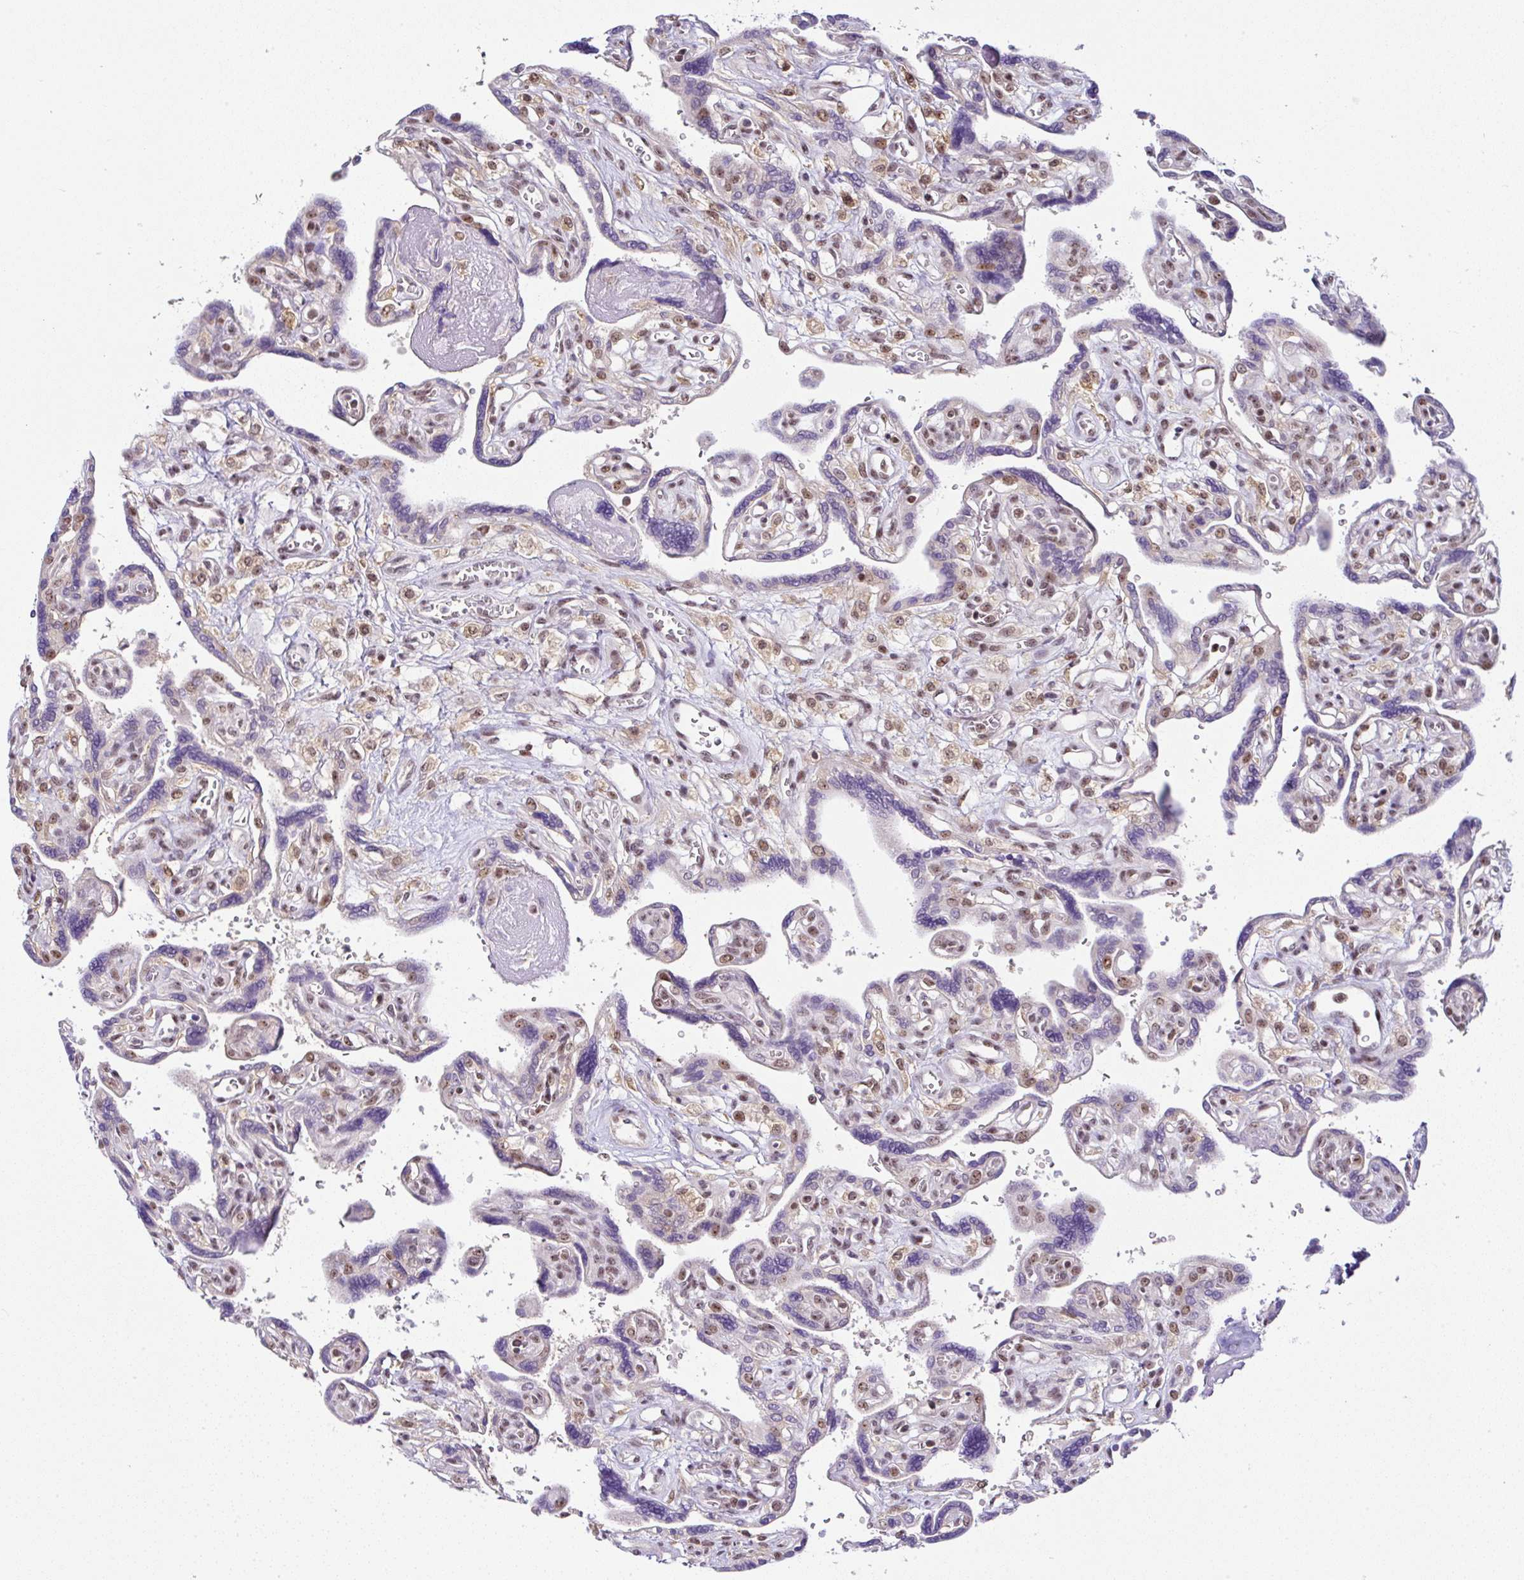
{"staining": {"intensity": "moderate", "quantity": "25%-75%", "location": "nuclear"}, "tissue": "placenta", "cell_type": "Trophoblastic cells", "image_type": "normal", "snomed": [{"axis": "morphology", "description": "Normal tissue, NOS"}, {"axis": "topography", "description": "Placenta"}], "caption": "High-magnification brightfield microscopy of unremarkable placenta stained with DAB (3,3'-diaminobenzidine) (brown) and counterstained with hematoxylin (blue). trophoblastic cells exhibit moderate nuclear positivity is present in about25%-75% of cells.", "gene": "PTPN2", "patient": {"sex": "female", "age": 39}}